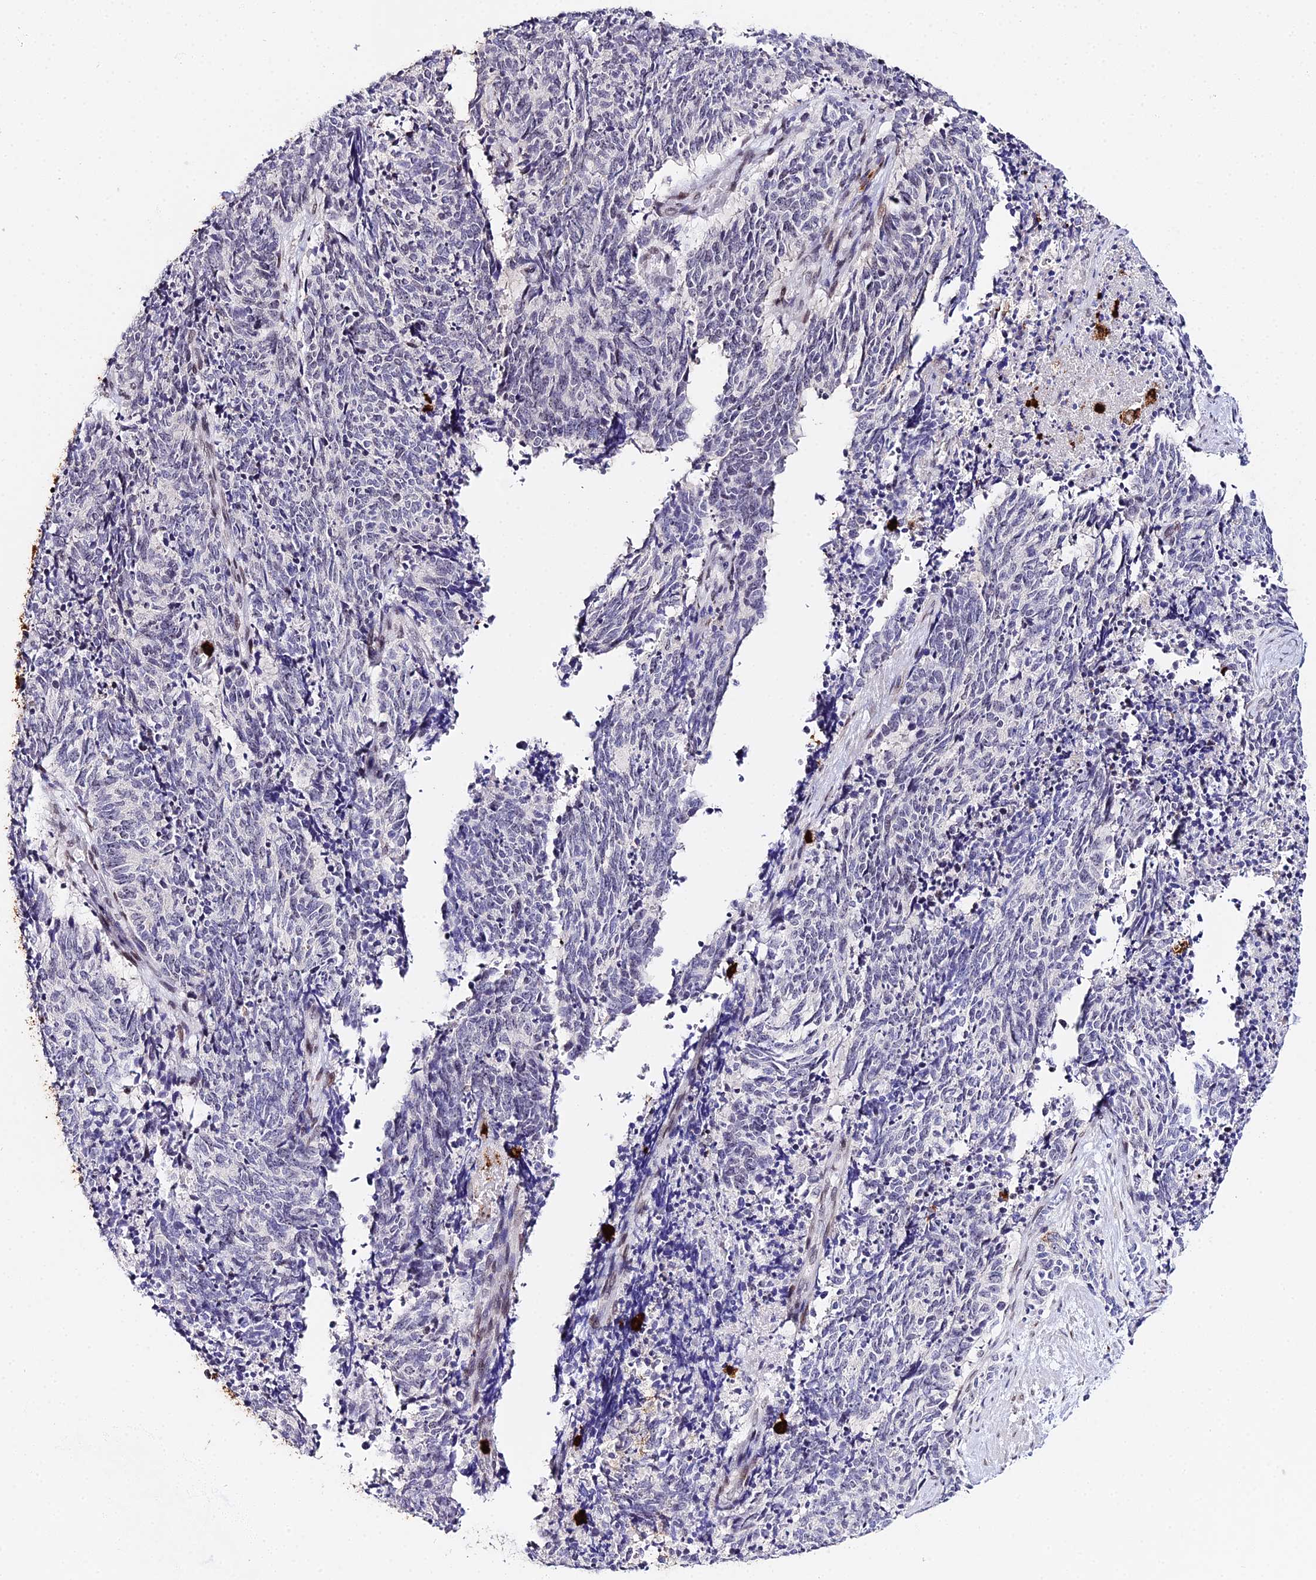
{"staining": {"intensity": "negative", "quantity": "none", "location": "none"}, "tissue": "cervical cancer", "cell_type": "Tumor cells", "image_type": "cancer", "snomed": [{"axis": "morphology", "description": "Squamous cell carcinoma, NOS"}, {"axis": "topography", "description": "Cervix"}], "caption": "Immunohistochemistry of human cervical squamous cell carcinoma displays no positivity in tumor cells.", "gene": "MCM10", "patient": {"sex": "female", "age": 29}}